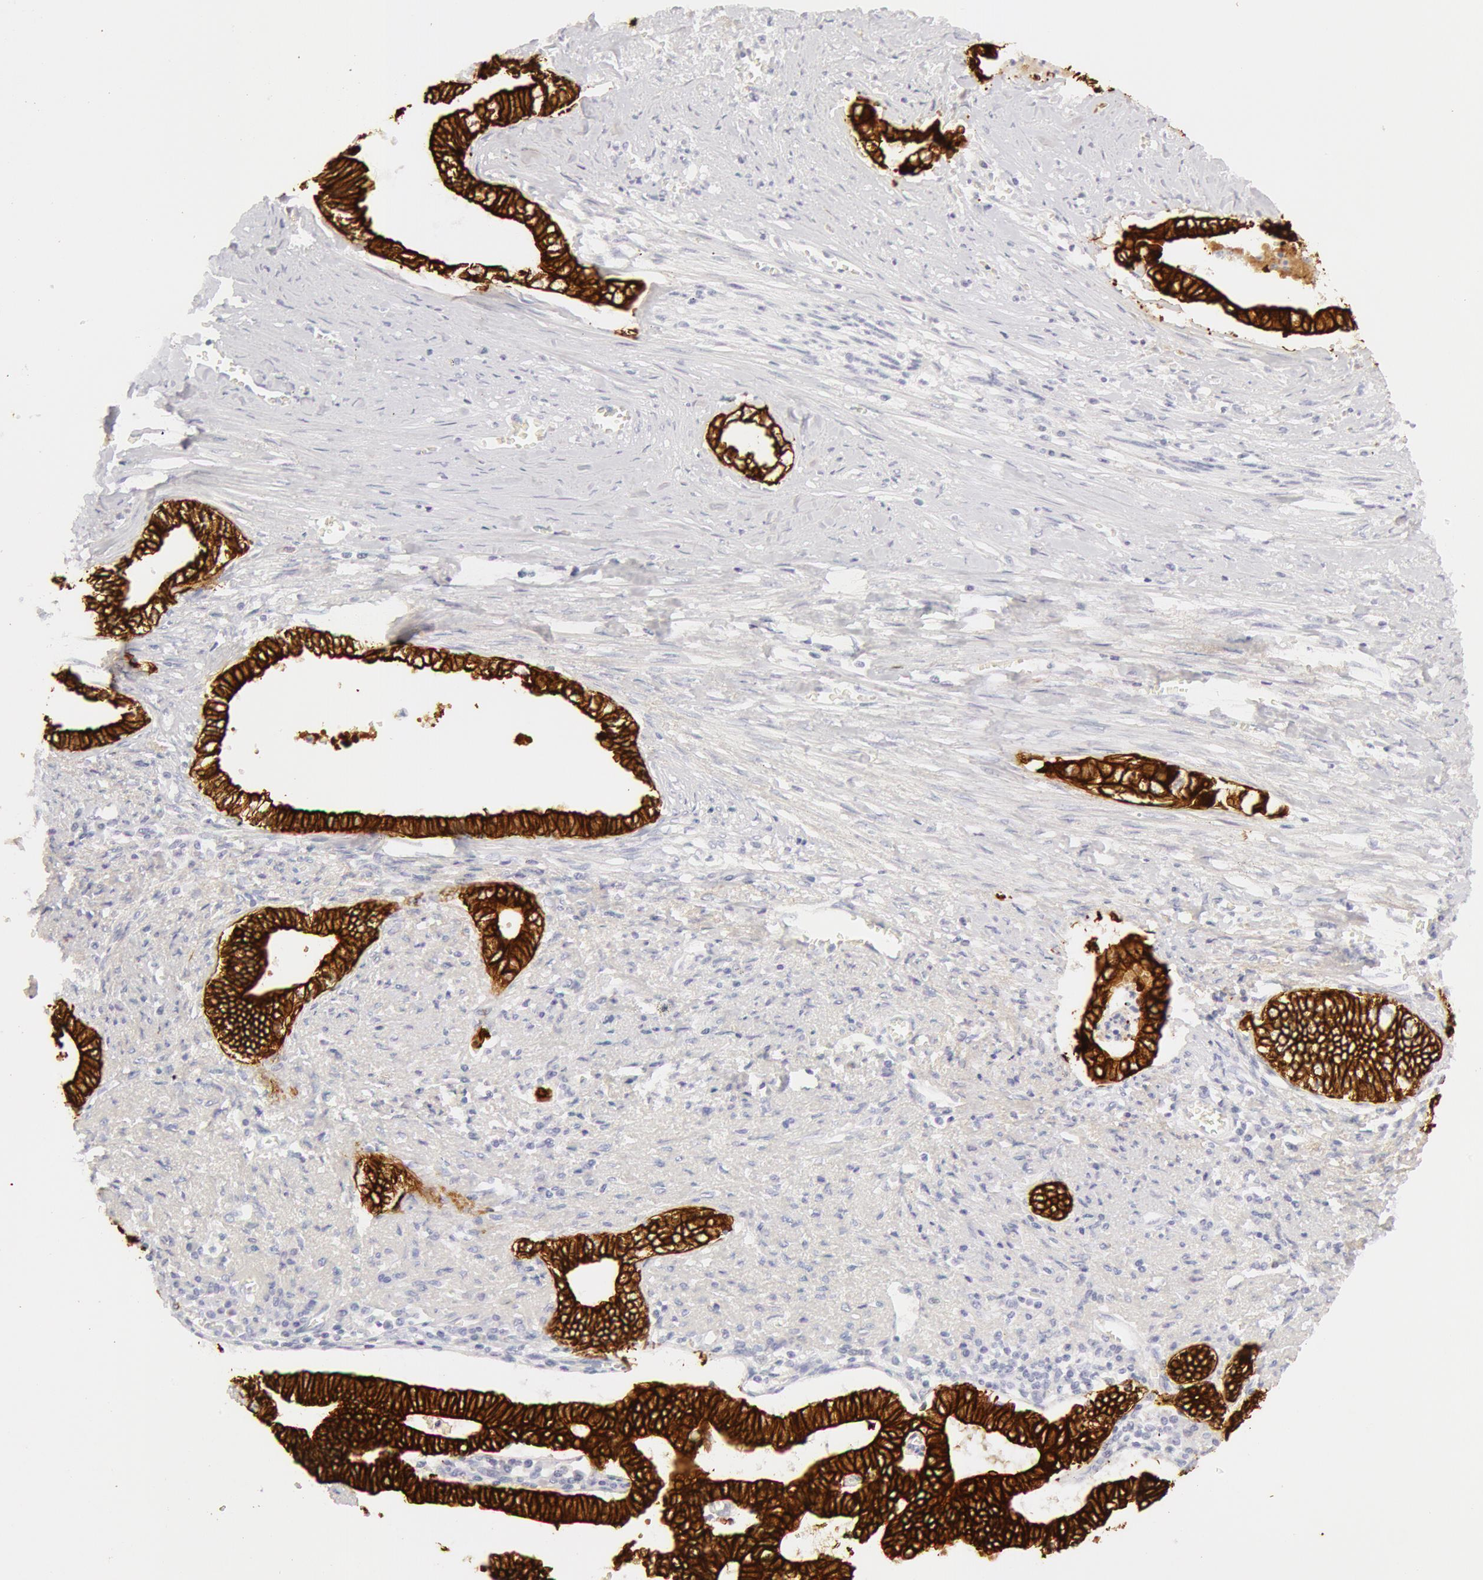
{"staining": {"intensity": "strong", "quantity": ">75%", "location": "cytoplasmic/membranous"}, "tissue": "liver cancer", "cell_type": "Tumor cells", "image_type": "cancer", "snomed": [{"axis": "morphology", "description": "Cholangiocarcinoma"}, {"axis": "topography", "description": "Liver"}], "caption": "This micrograph exhibits IHC staining of human cholangiocarcinoma (liver), with high strong cytoplasmic/membranous expression in about >75% of tumor cells.", "gene": "KRT8", "patient": {"sex": "male", "age": 57}}